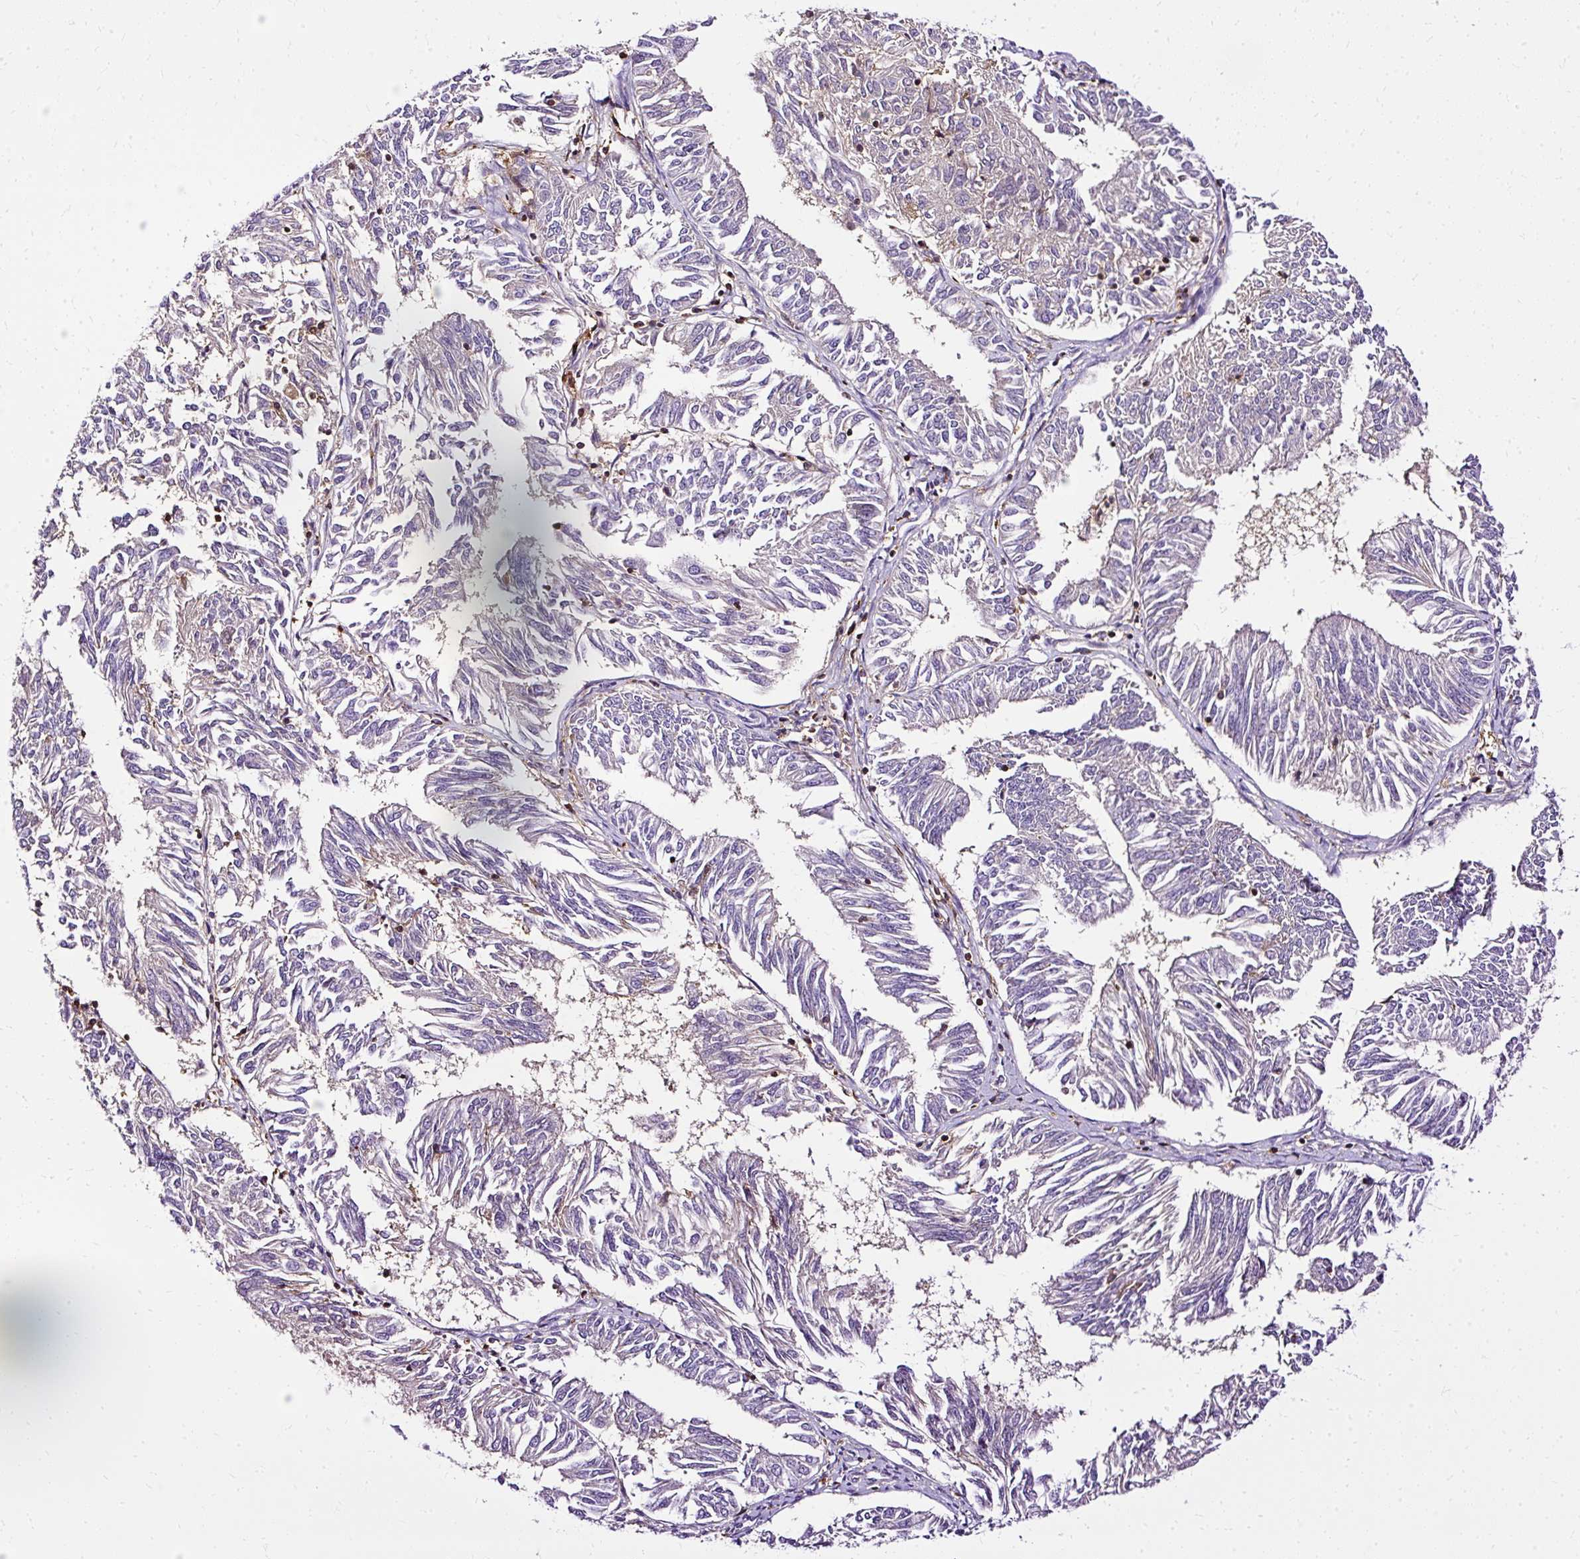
{"staining": {"intensity": "negative", "quantity": "none", "location": "none"}, "tissue": "endometrial cancer", "cell_type": "Tumor cells", "image_type": "cancer", "snomed": [{"axis": "morphology", "description": "Adenocarcinoma, NOS"}, {"axis": "topography", "description": "Endometrium"}], "caption": "Tumor cells show no significant protein positivity in endometrial cancer (adenocarcinoma).", "gene": "TWF2", "patient": {"sex": "female", "age": 58}}